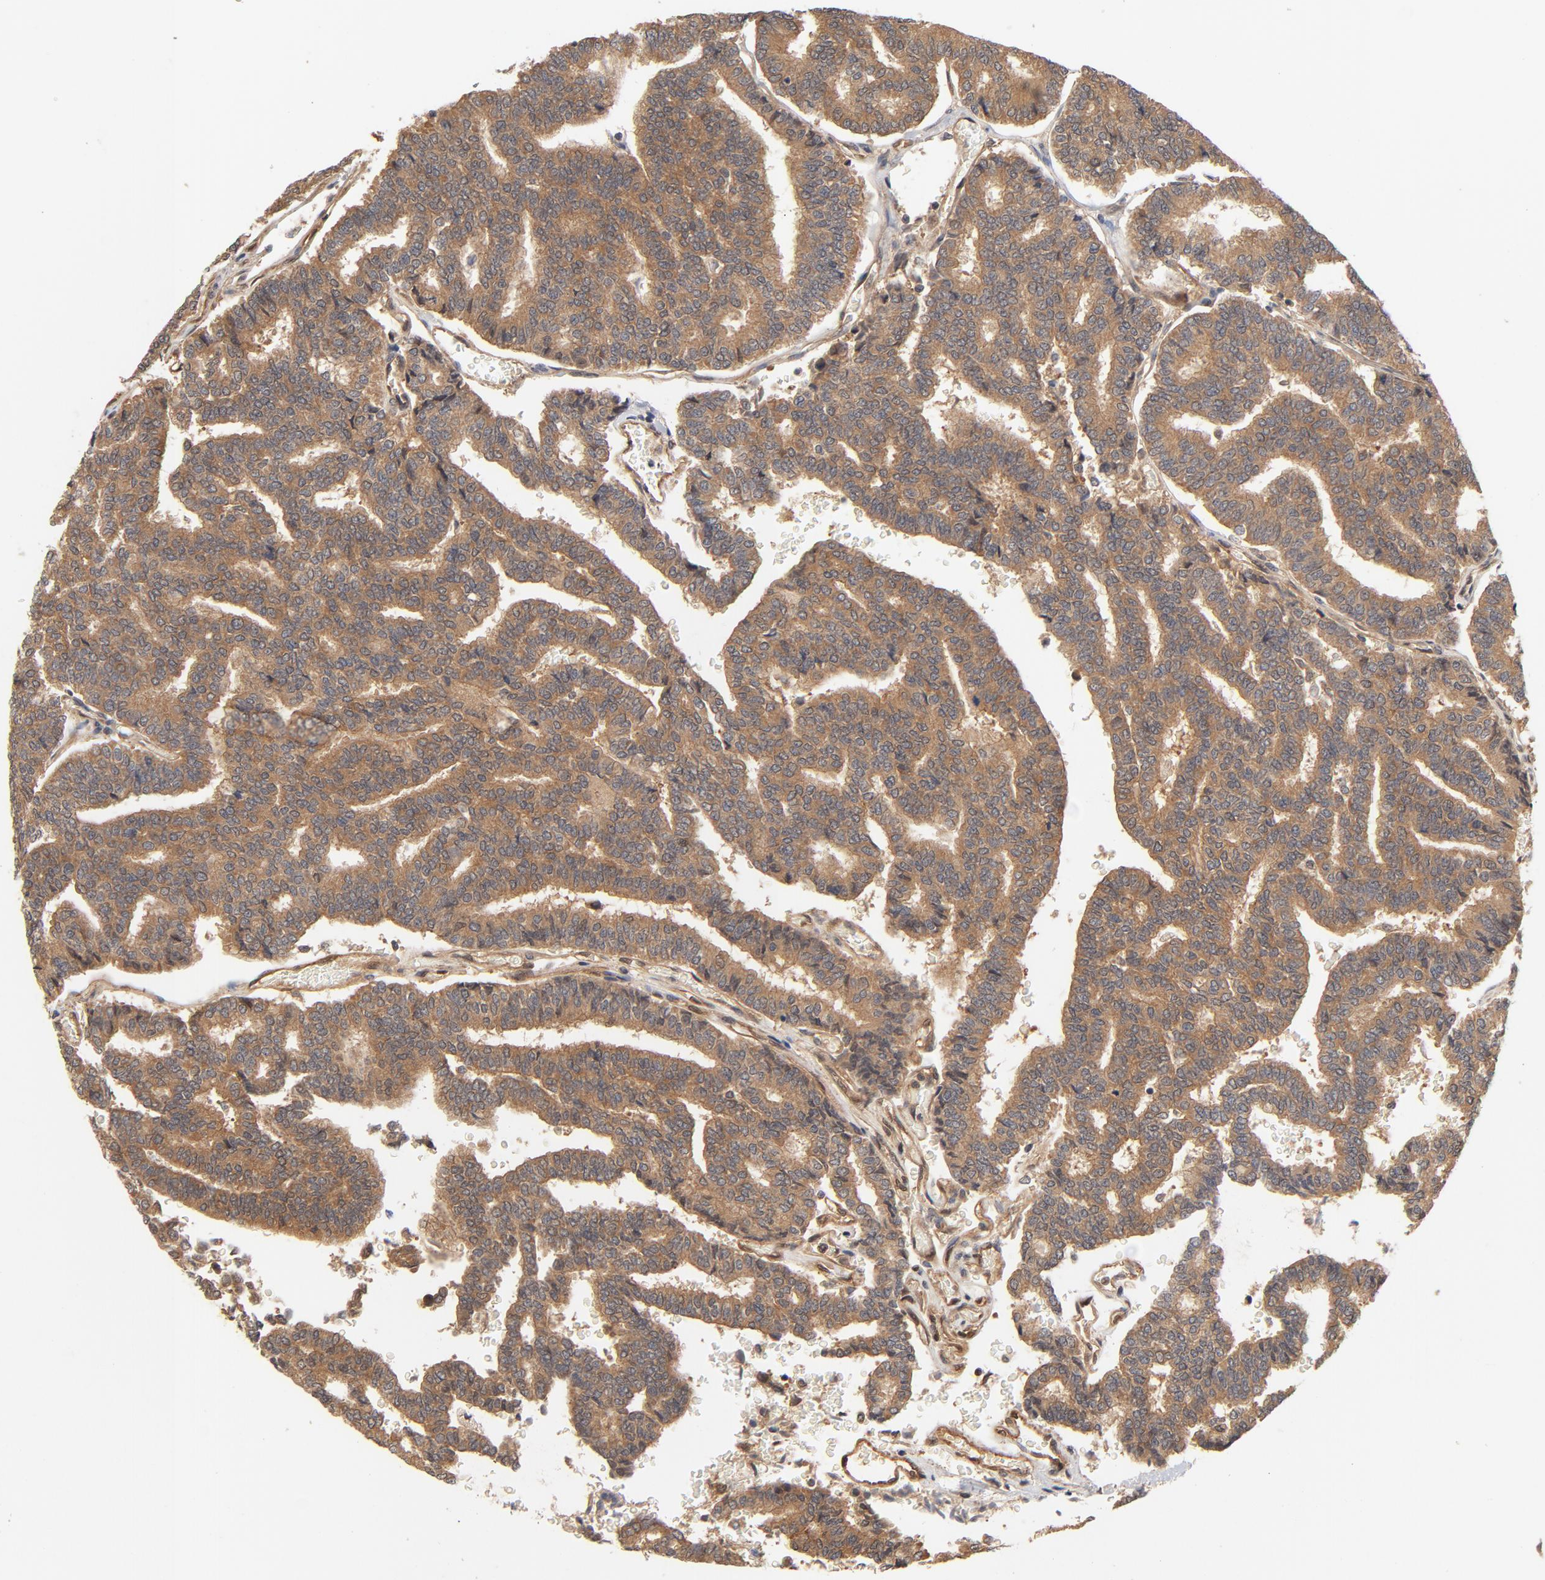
{"staining": {"intensity": "moderate", "quantity": ">75%", "location": "cytoplasmic/membranous"}, "tissue": "thyroid cancer", "cell_type": "Tumor cells", "image_type": "cancer", "snomed": [{"axis": "morphology", "description": "Papillary adenocarcinoma, NOS"}, {"axis": "topography", "description": "Thyroid gland"}], "caption": "A high-resolution photomicrograph shows immunohistochemistry staining of papillary adenocarcinoma (thyroid), which shows moderate cytoplasmic/membranous staining in about >75% of tumor cells. (Brightfield microscopy of DAB IHC at high magnification).", "gene": "CDC37", "patient": {"sex": "female", "age": 35}}